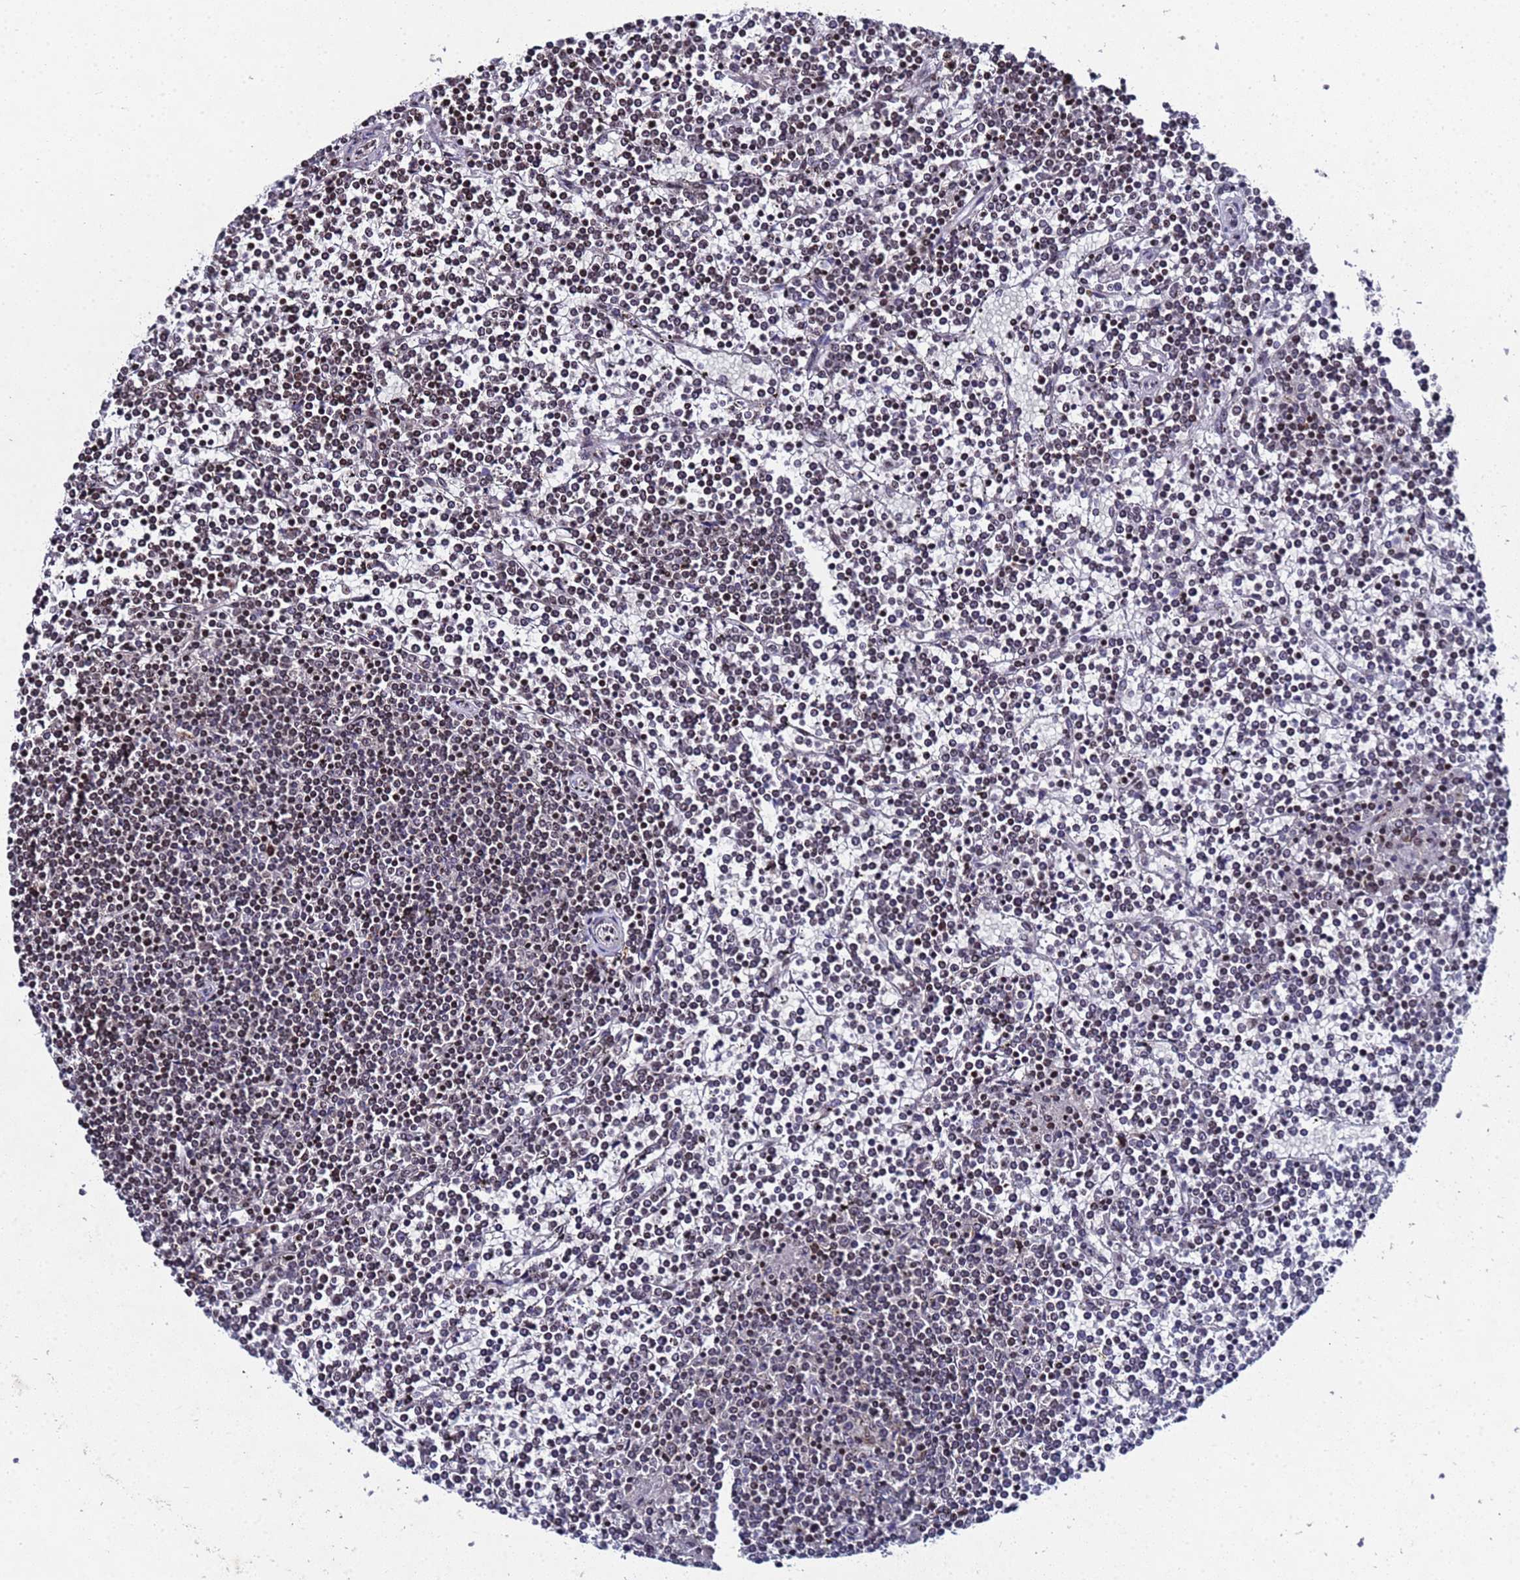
{"staining": {"intensity": "negative", "quantity": "none", "location": "none"}, "tissue": "lymphoma", "cell_type": "Tumor cells", "image_type": "cancer", "snomed": [{"axis": "morphology", "description": "Malignant lymphoma, non-Hodgkin's type, Low grade"}, {"axis": "topography", "description": "Spleen"}], "caption": "Lymphoma was stained to show a protein in brown. There is no significant expression in tumor cells.", "gene": "NSUN6", "patient": {"sex": "female", "age": 19}}